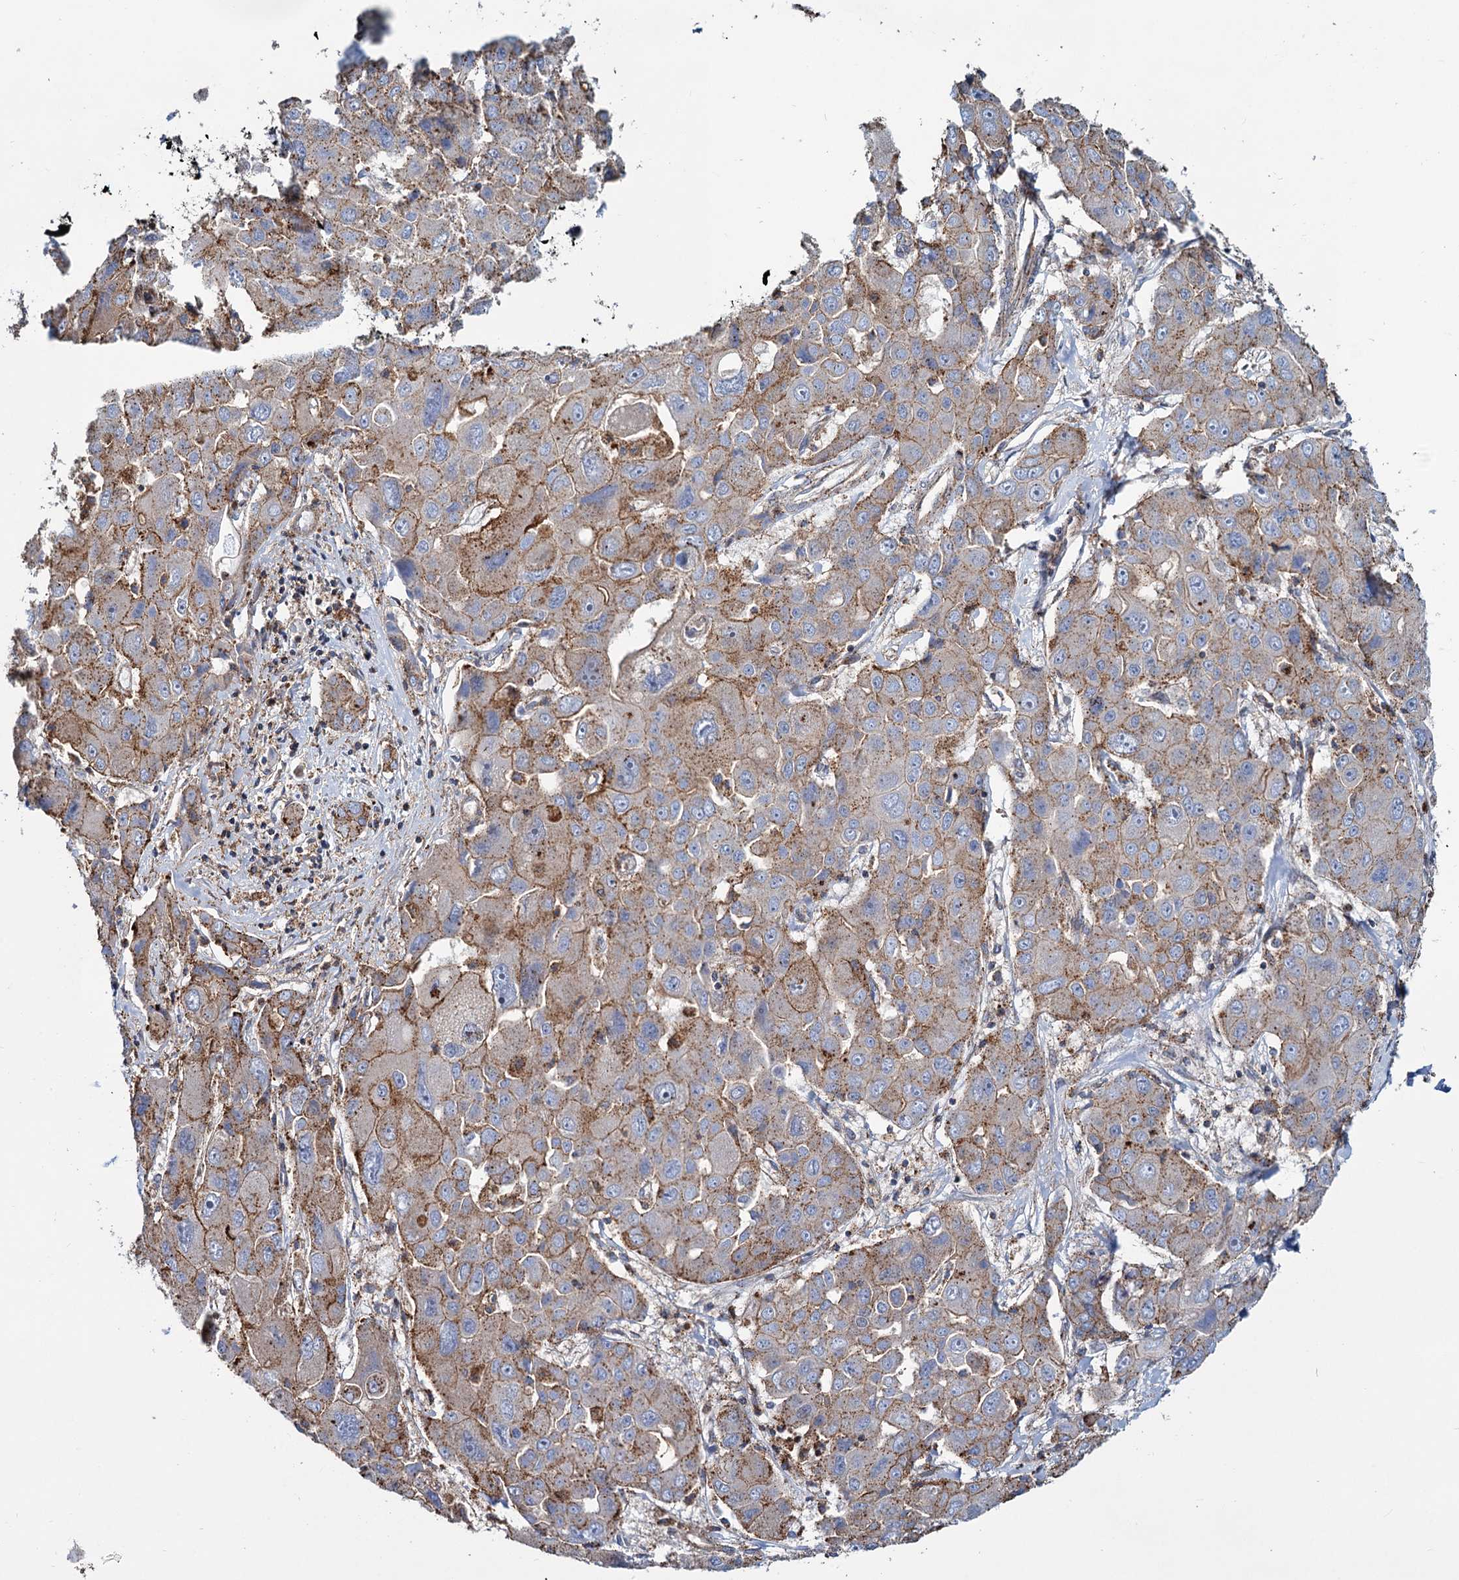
{"staining": {"intensity": "moderate", "quantity": "25%-75%", "location": "cytoplasmic/membranous"}, "tissue": "liver cancer", "cell_type": "Tumor cells", "image_type": "cancer", "snomed": [{"axis": "morphology", "description": "Cholangiocarcinoma"}, {"axis": "topography", "description": "Liver"}], "caption": "Immunohistochemical staining of liver cancer (cholangiocarcinoma) exhibits moderate cytoplasmic/membranous protein positivity in about 25%-75% of tumor cells. The staining was performed using DAB (3,3'-diaminobenzidine) to visualize the protein expression in brown, while the nuclei were stained in blue with hematoxylin (Magnification: 20x).", "gene": "PSEN1", "patient": {"sex": "male", "age": 67}}